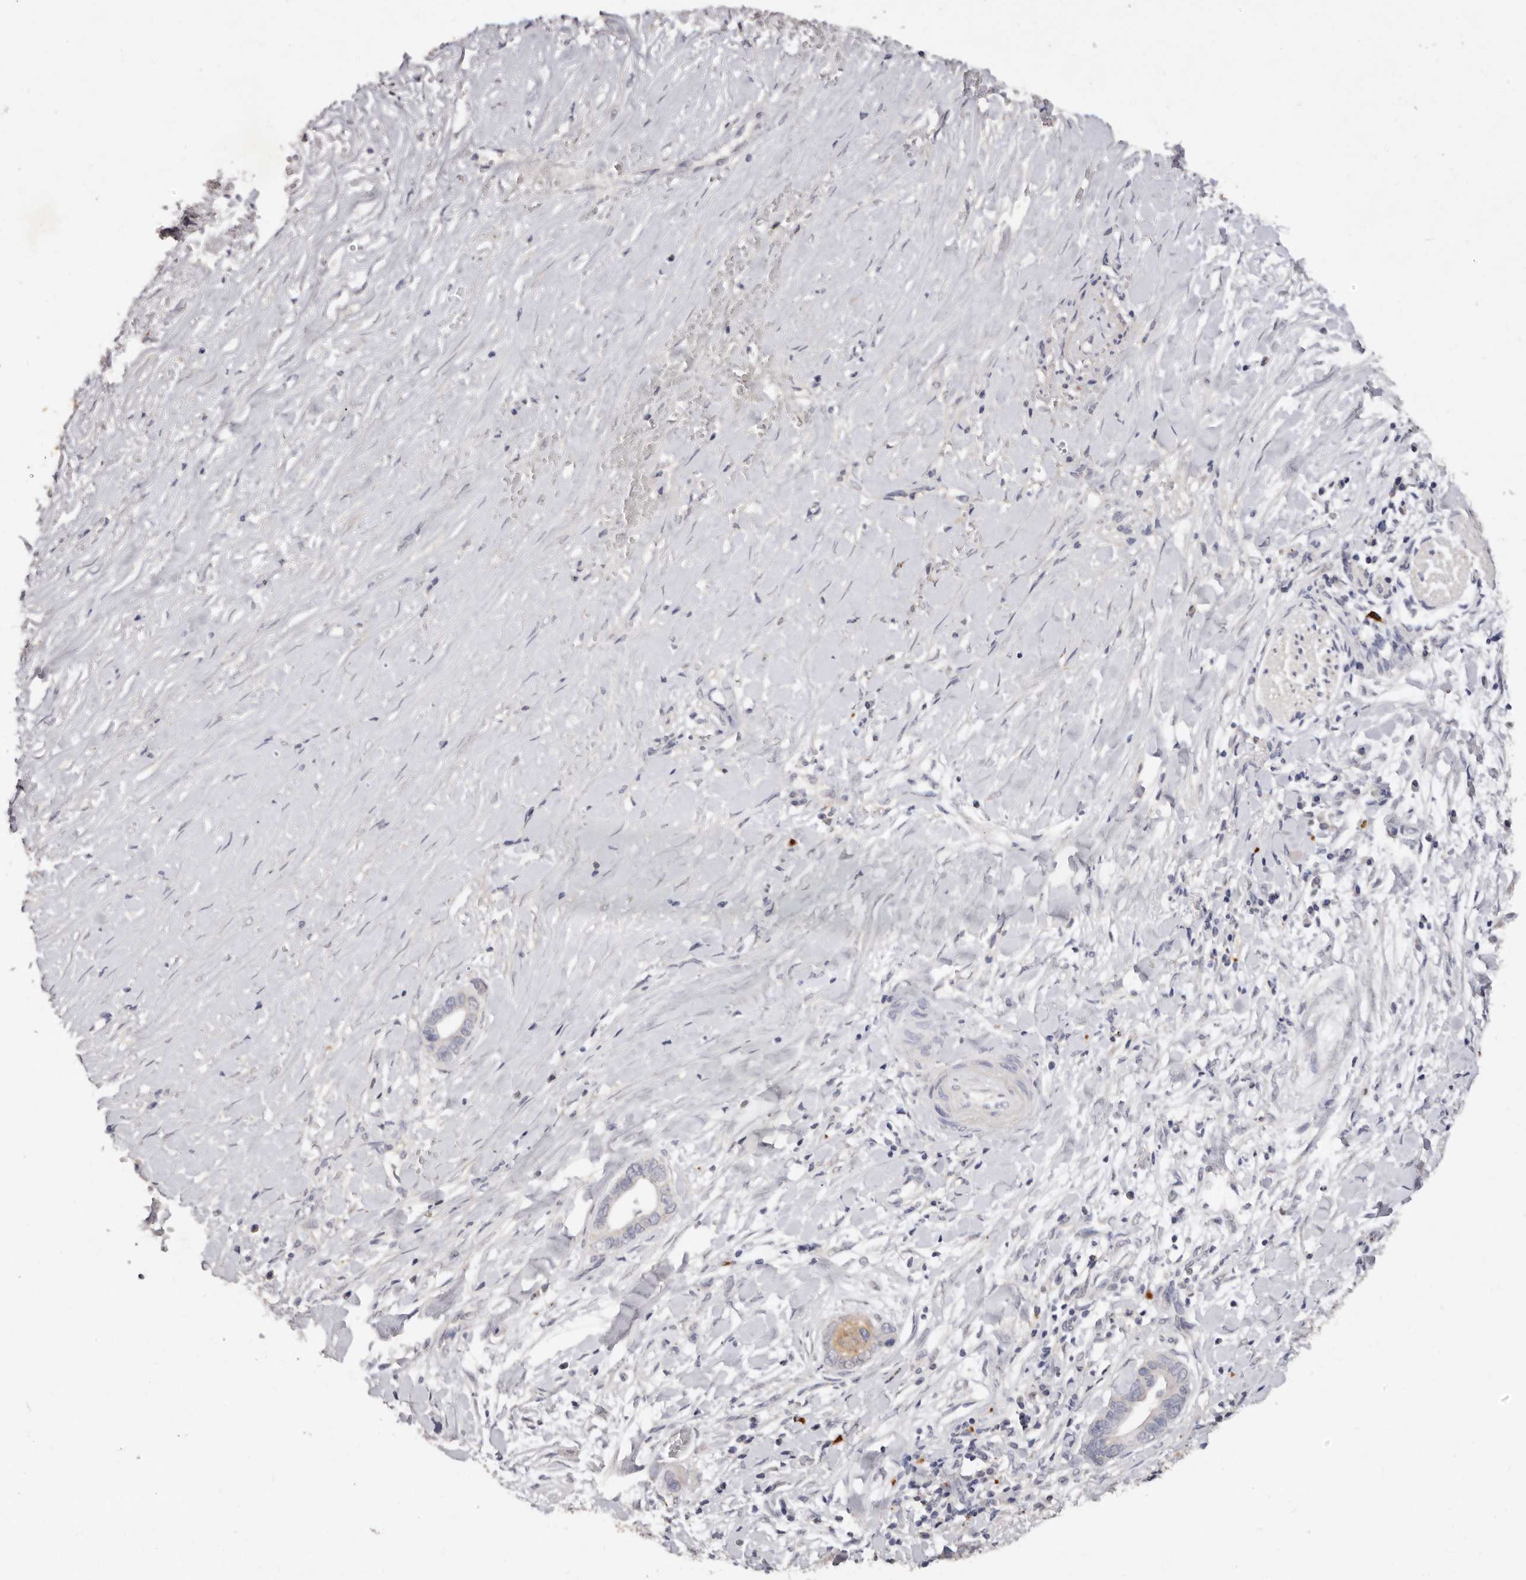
{"staining": {"intensity": "negative", "quantity": "none", "location": "none"}, "tissue": "liver cancer", "cell_type": "Tumor cells", "image_type": "cancer", "snomed": [{"axis": "morphology", "description": "Cholangiocarcinoma"}, {"axis": "topography", "description": "Liver"}], "caption": "A histopathology image of human liver cancer is negative for staining in tumor cells.", "gene": "EDEM1", "patient": {"sex": "female", "age": 79}}